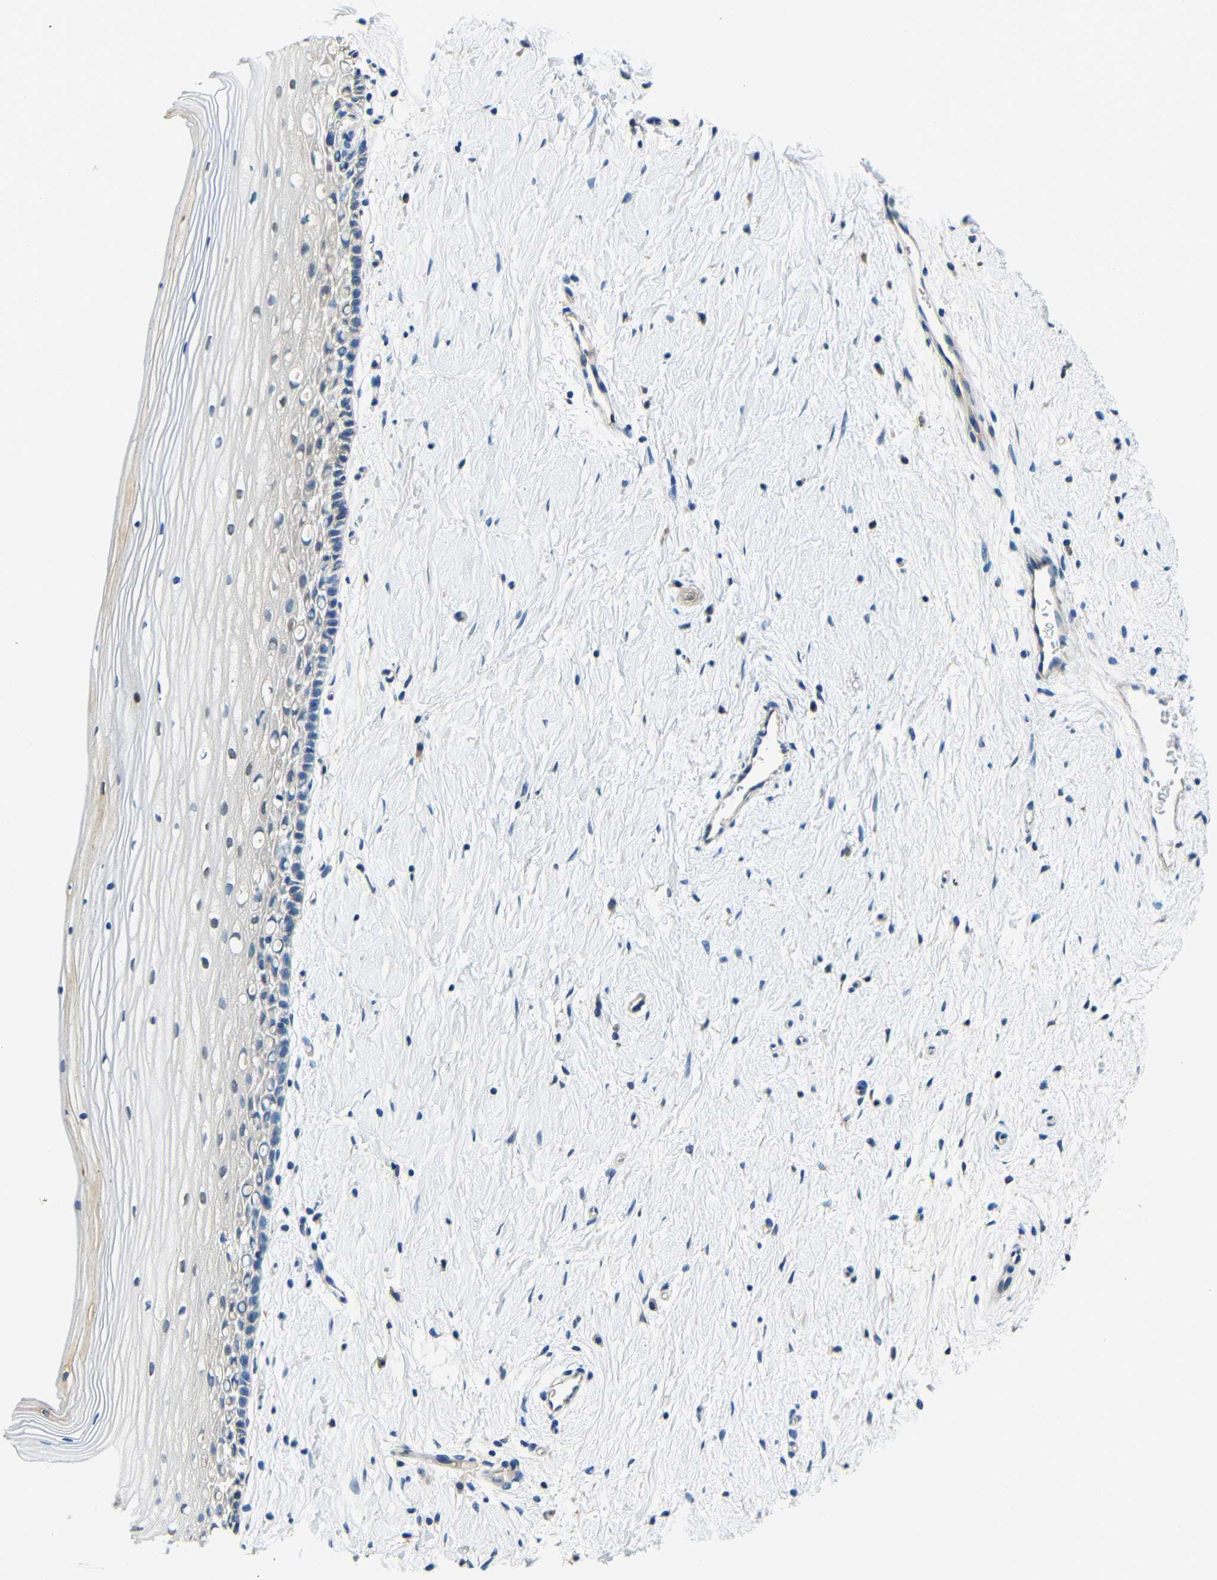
{"staining": {"intensity": "negative", "quantity": "none", "location": "none"}, "tissue": "cervix", "cell_type": "Glandular cells", "image_type": "normal", "snomed": [{"axis": "morphology", "description": "Normal tissue, NOS"}, {"axis": "topography", "description": "Cervix"}], "caption": "This is an immunohistochemistry micrograph of unremarkable cervix. There is no staining in glandular cells.", "gene": "ADAP1", "patient": {"sex": "female", "age": 39}}